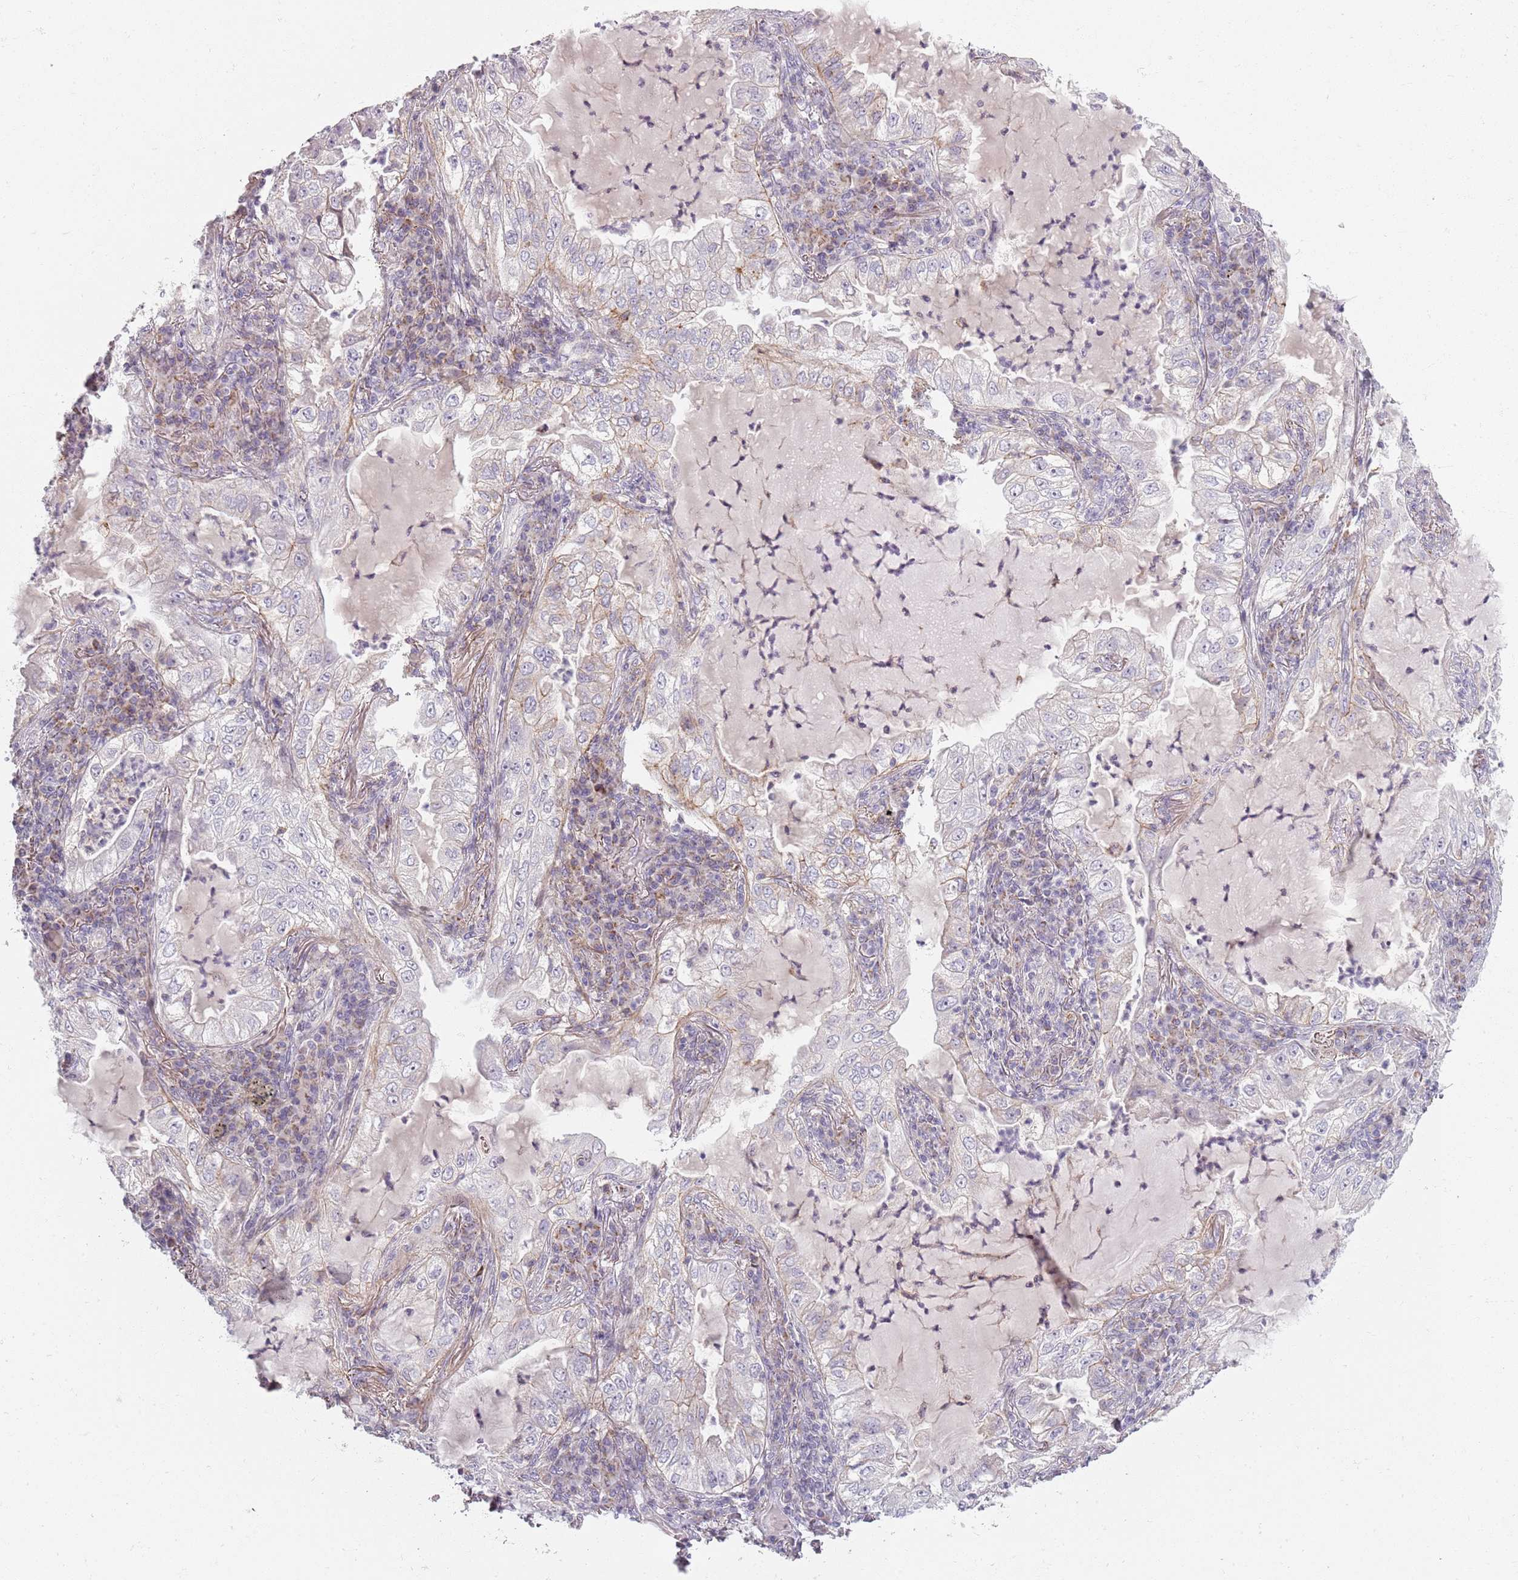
{"staining": {"intensity": "moderate", "quantity": "<25%", "location": "cytoplasmic/membranous"}, "tissue": "lung cancer", "cell_type": "Tumor cells", "image_type": "cancer", "snomed": [{"axis": "morphology", "description": "Adenocarcinoma, NOS"}, {"axis": "topography", "description": "Lung"}], "caption": "Adenocarcinoma (lung) stained for a protein reveals moderate cytoplasmic/membranous positivity in tumor cells.", "gene": "SYNGR3", "patient": {"sex": "female", "age": 73}}